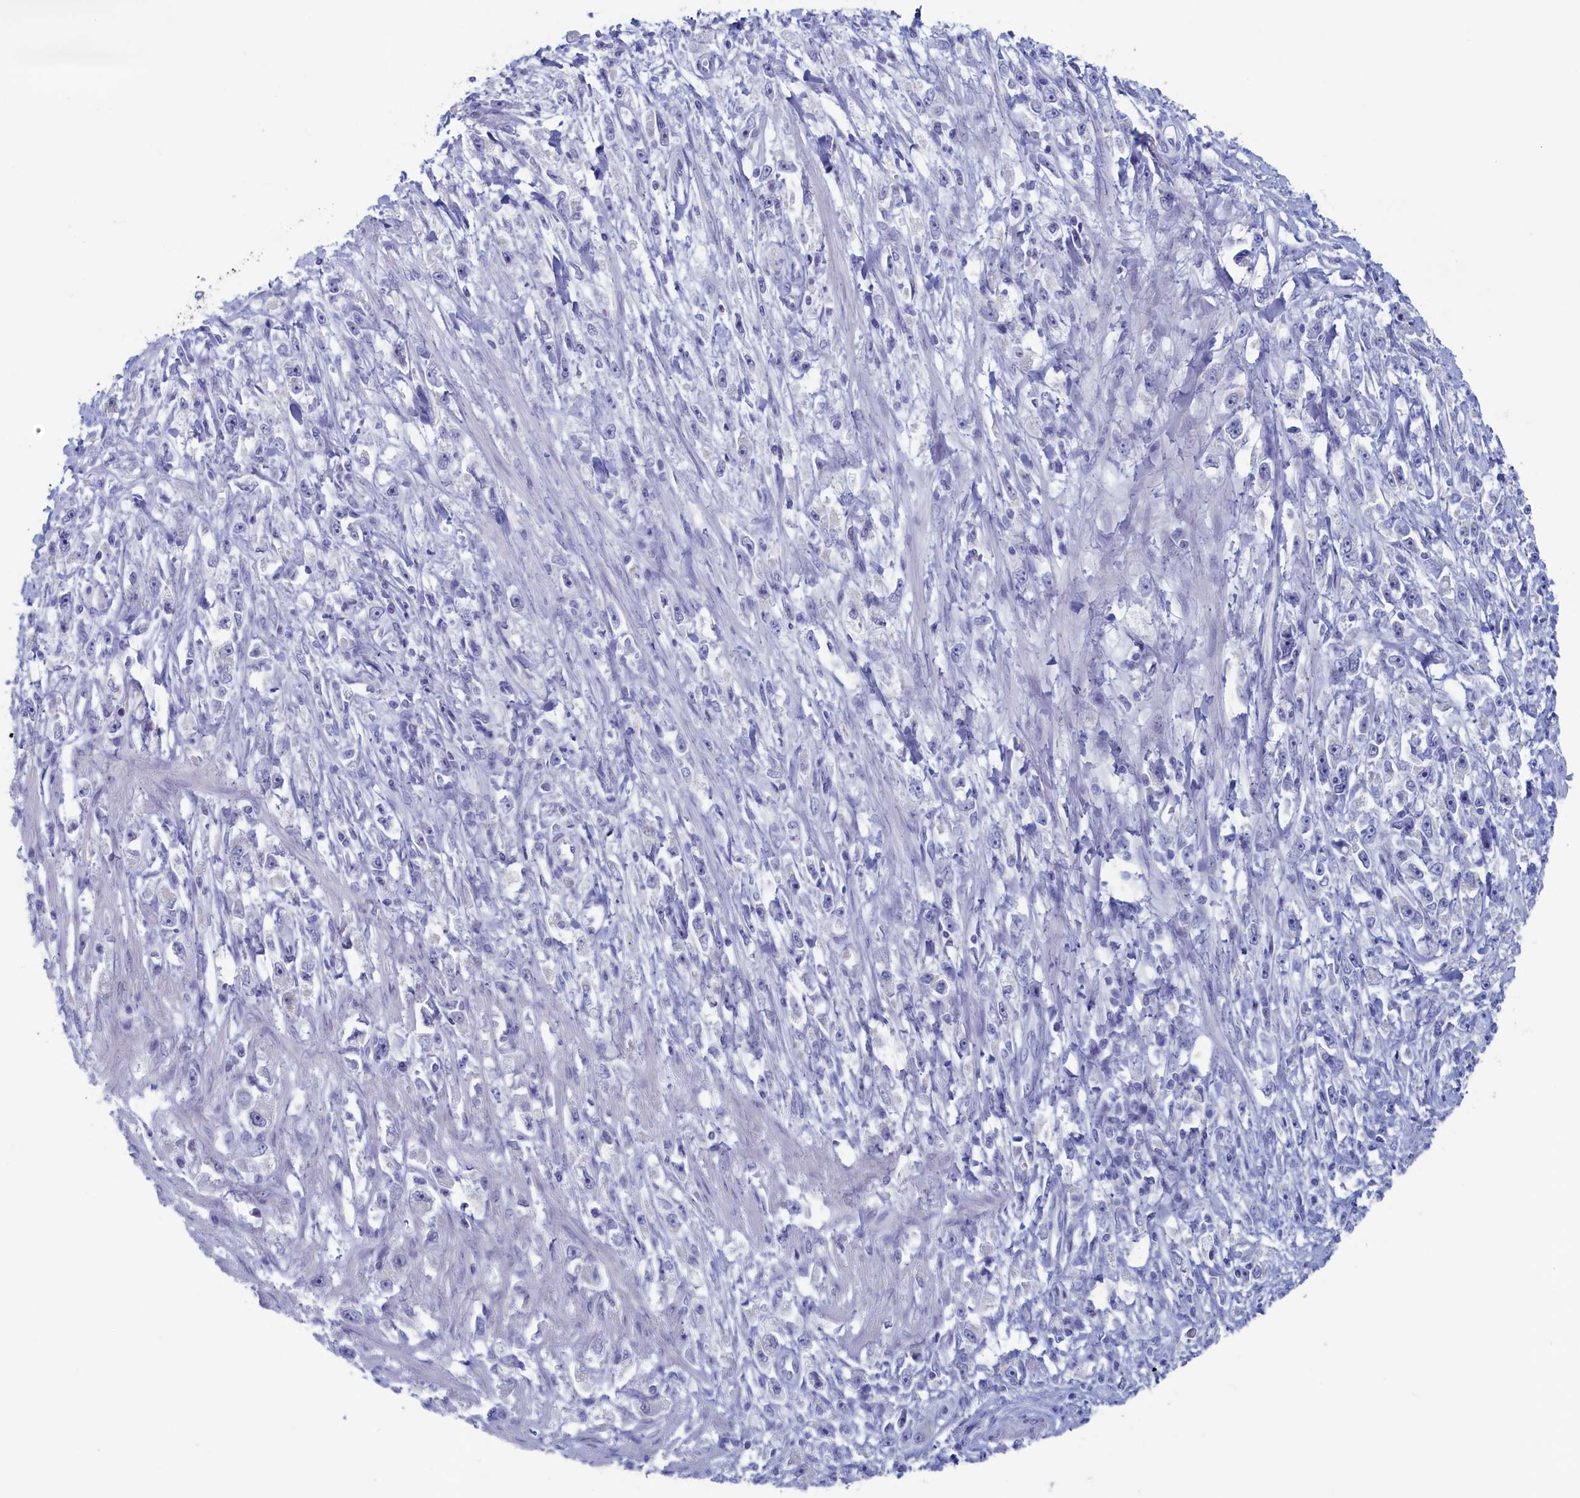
{"staining": {"intensity": "negative", "quantity": "none", "location": "none"}, "tissue": "stomach cancer", "cell_type": "Tumor cells", "image_type": "cancer", "snomed": [{"axis": "morphology", "description": "Adenocarcinoma, NOS"}, {"axis": "topography", "description": "Stomach"}], "caption": "Immunohistochemical staining of human stomach cancer (adenocarcinoma) demonstrates no significant positivity in tumor cells.", "gene": "WDR76", "patient": {"sex": "female", "age": 59}}